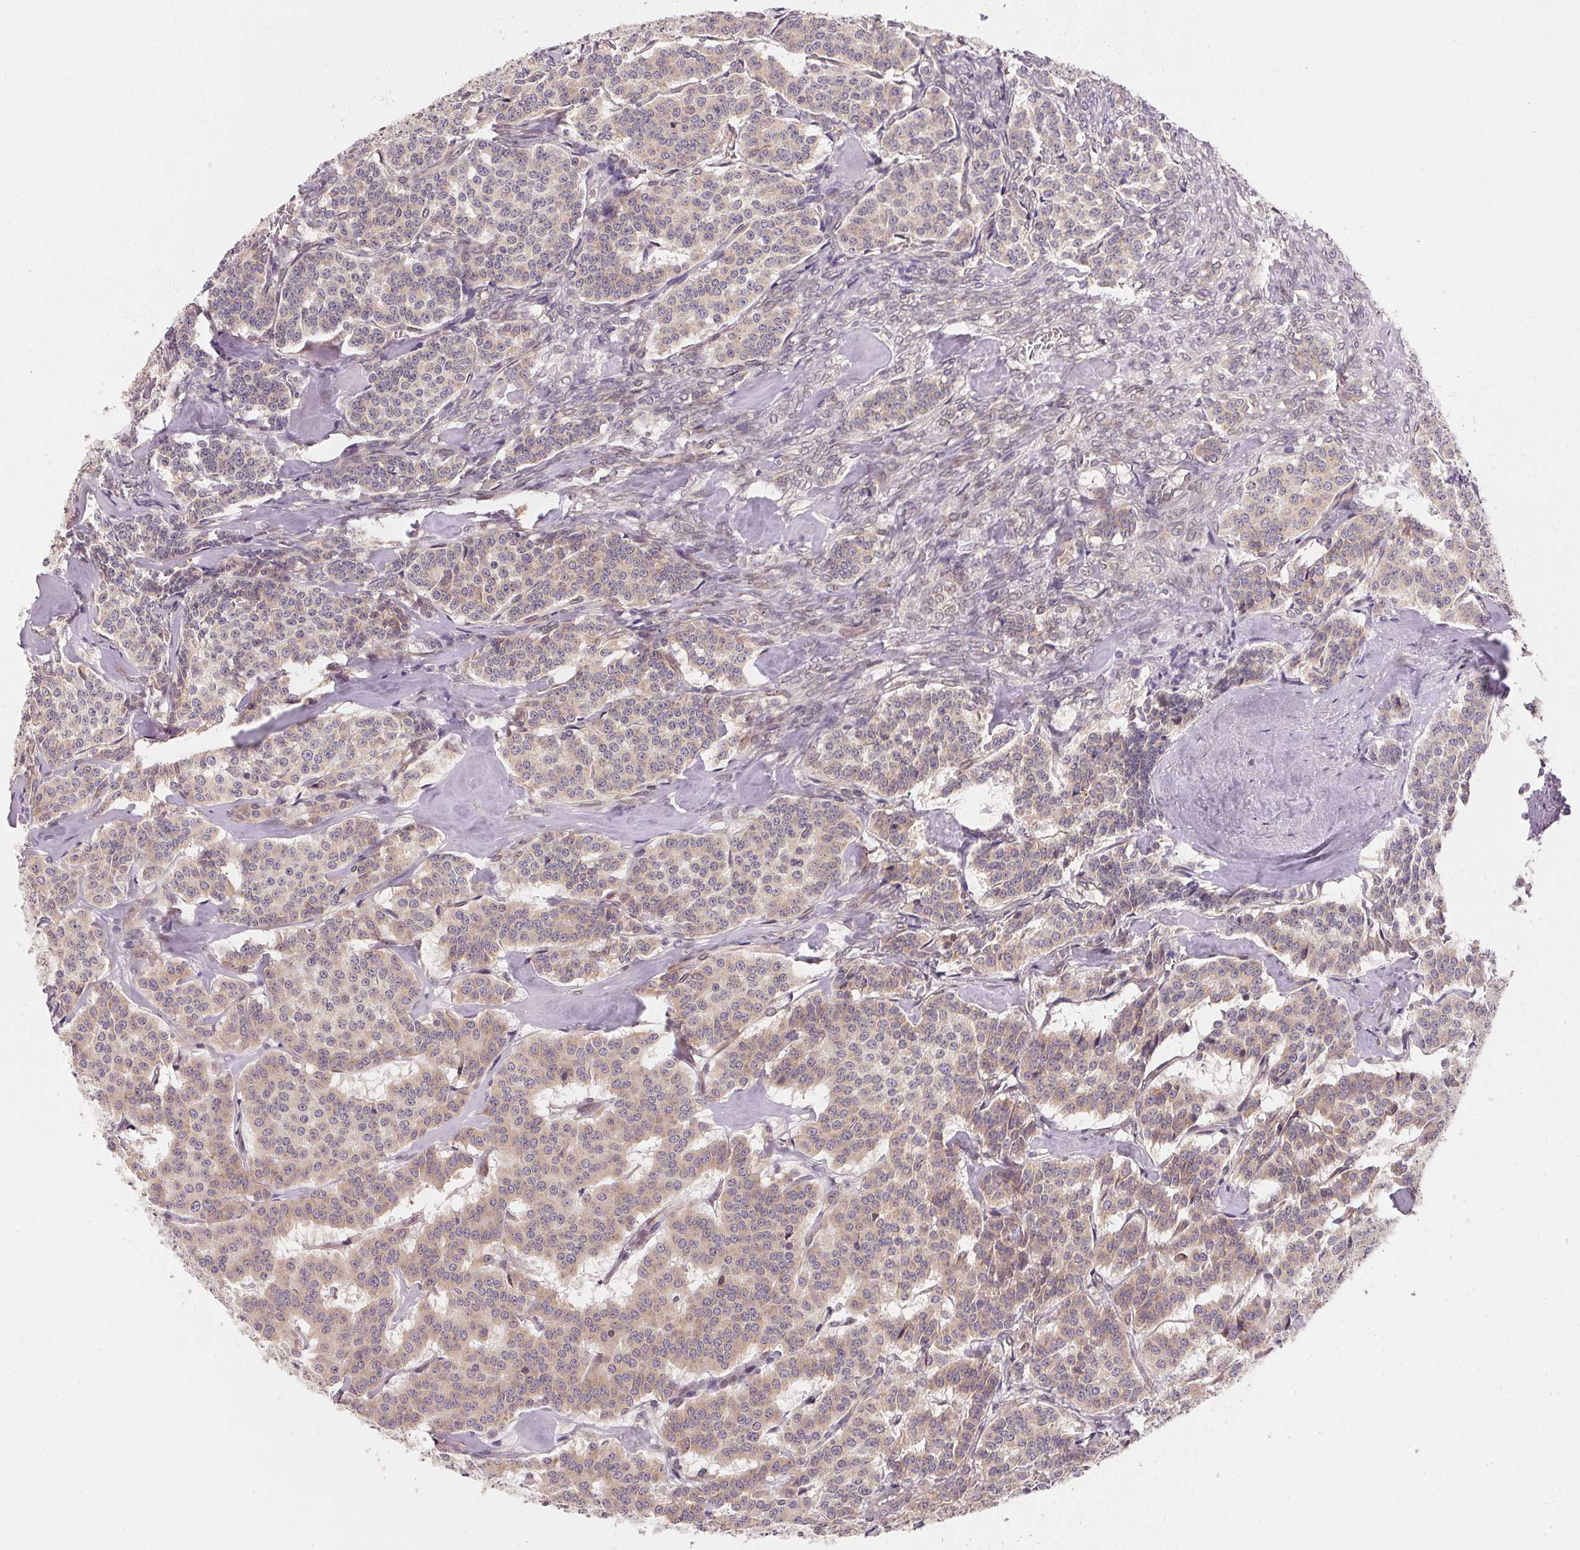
{"staining": {"intensity": "weak", "quantity": ">75%", "location": "cytoplasmic/membranous"}, "tissue": "carcinoid", "cell_type": "Tumor cells", "image_type": "cancer", "snomed": [{"axis": "morphology", "description": "Carcinoid, malignant, NOS"}, {"axis": "topography", "description": "Lung"}], "caption": "Carcinoid (malignant) stained with DAB (3,3'-diaminobenzidine) immunohistochemistry exhibits low levels of weak cytoplasmic/membranous expression in approximately >75% of tumor cells. (DAB (3,3'-diaminobenzidine) IHC with brightfield microscopy, high magnification).", "gene": "EI24", "patient": {"sex": "female", "age": 46}}